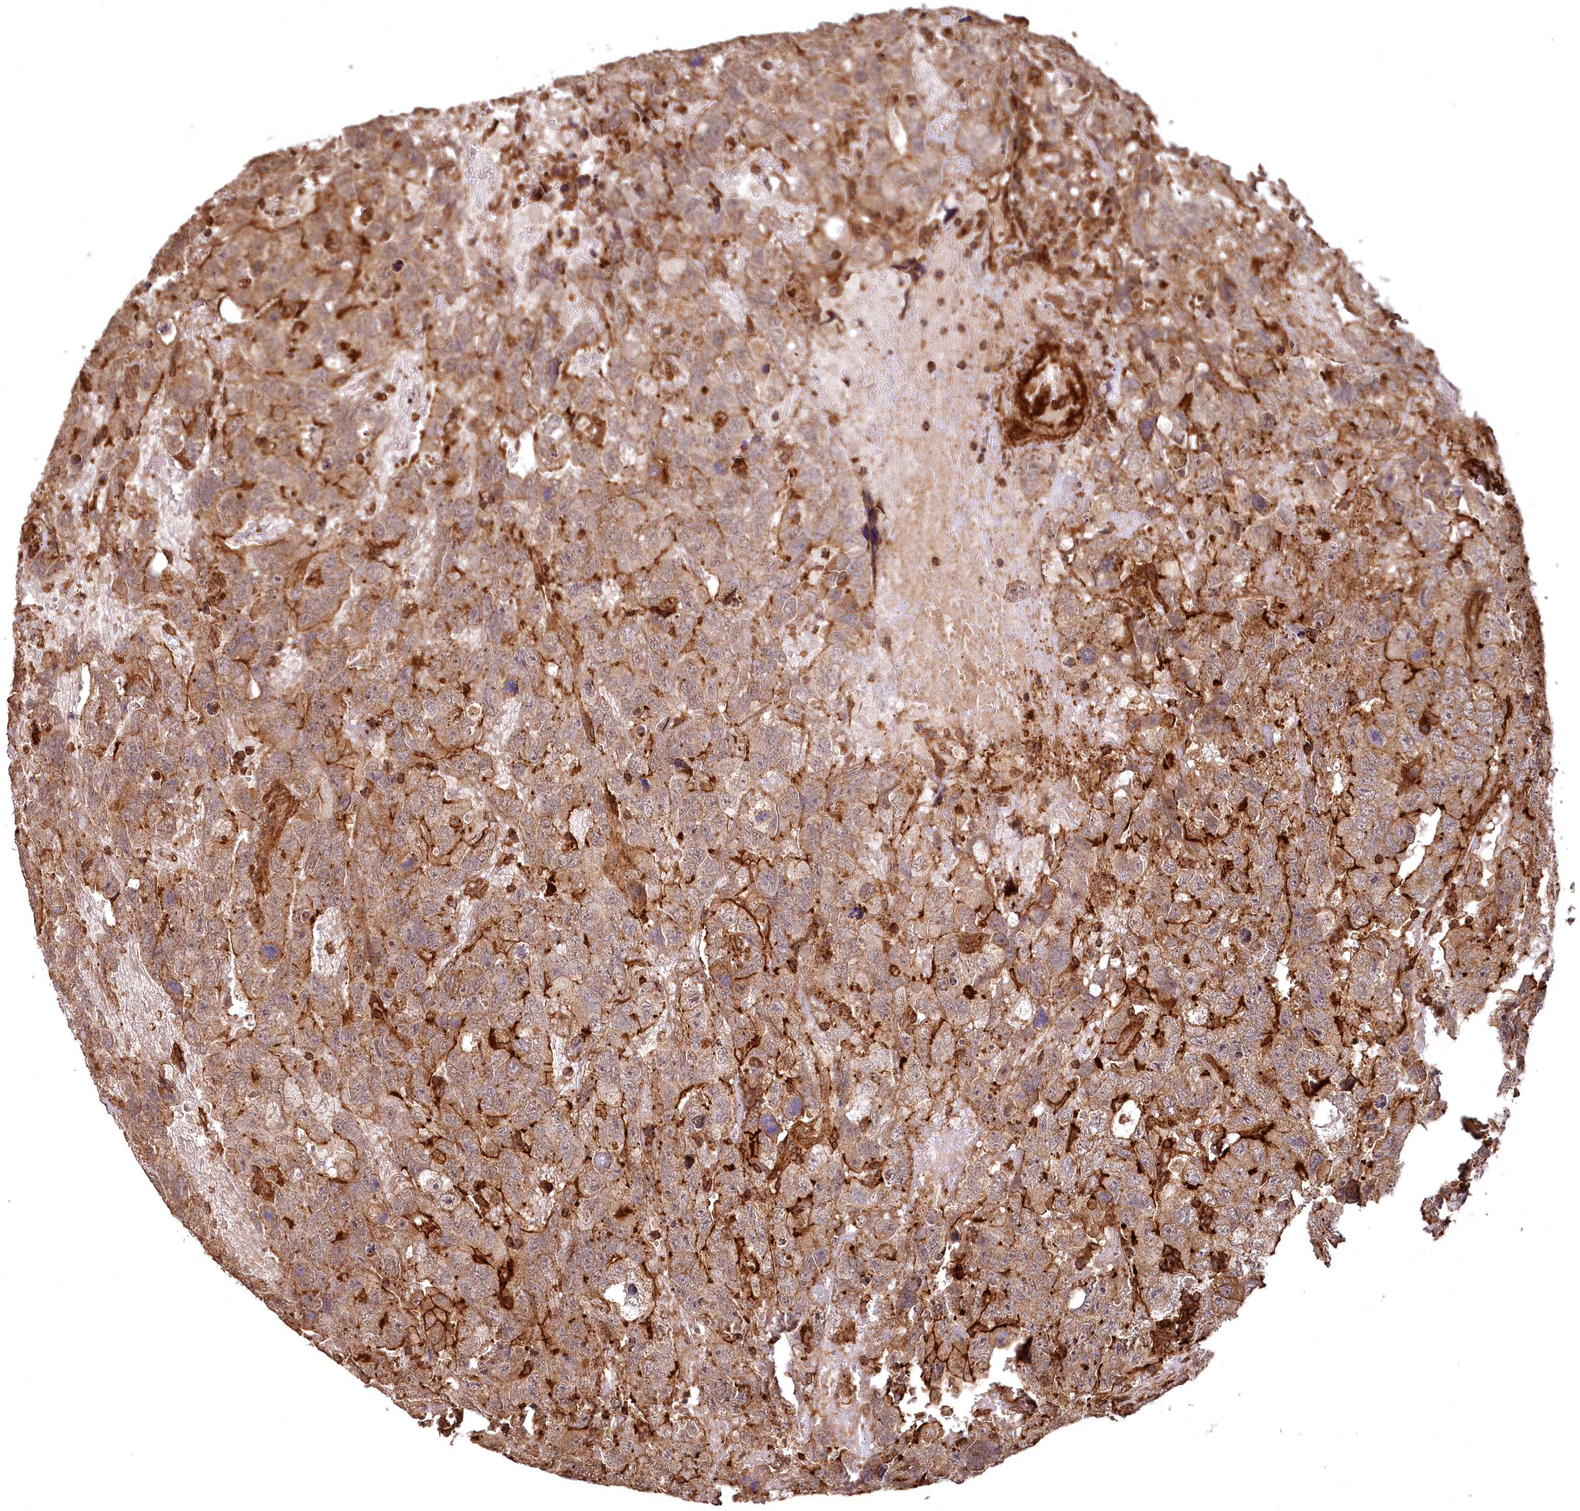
{"staining": {"intensity": "strong", "quantity": ">75%", "location": "cytoplasmic/membranous"}, "tissue": "testis cancer", "cell_type": "Tumor cells", "image_type": "cancer", "snomed": [{"axis": "morphology", "description": "Carcinoma, Embryonal, NOS"}, {"axis": "topography", "description": "Testis"}], "caption": "The image reveals immunohistochemical staining of embryonal carcinoma (testis). There is strong cytoplasmic/membranous expression is identified in about >75% of tumor cells.", "gene": "STUB1", "patient": {"sex": "male", "age": 45}}